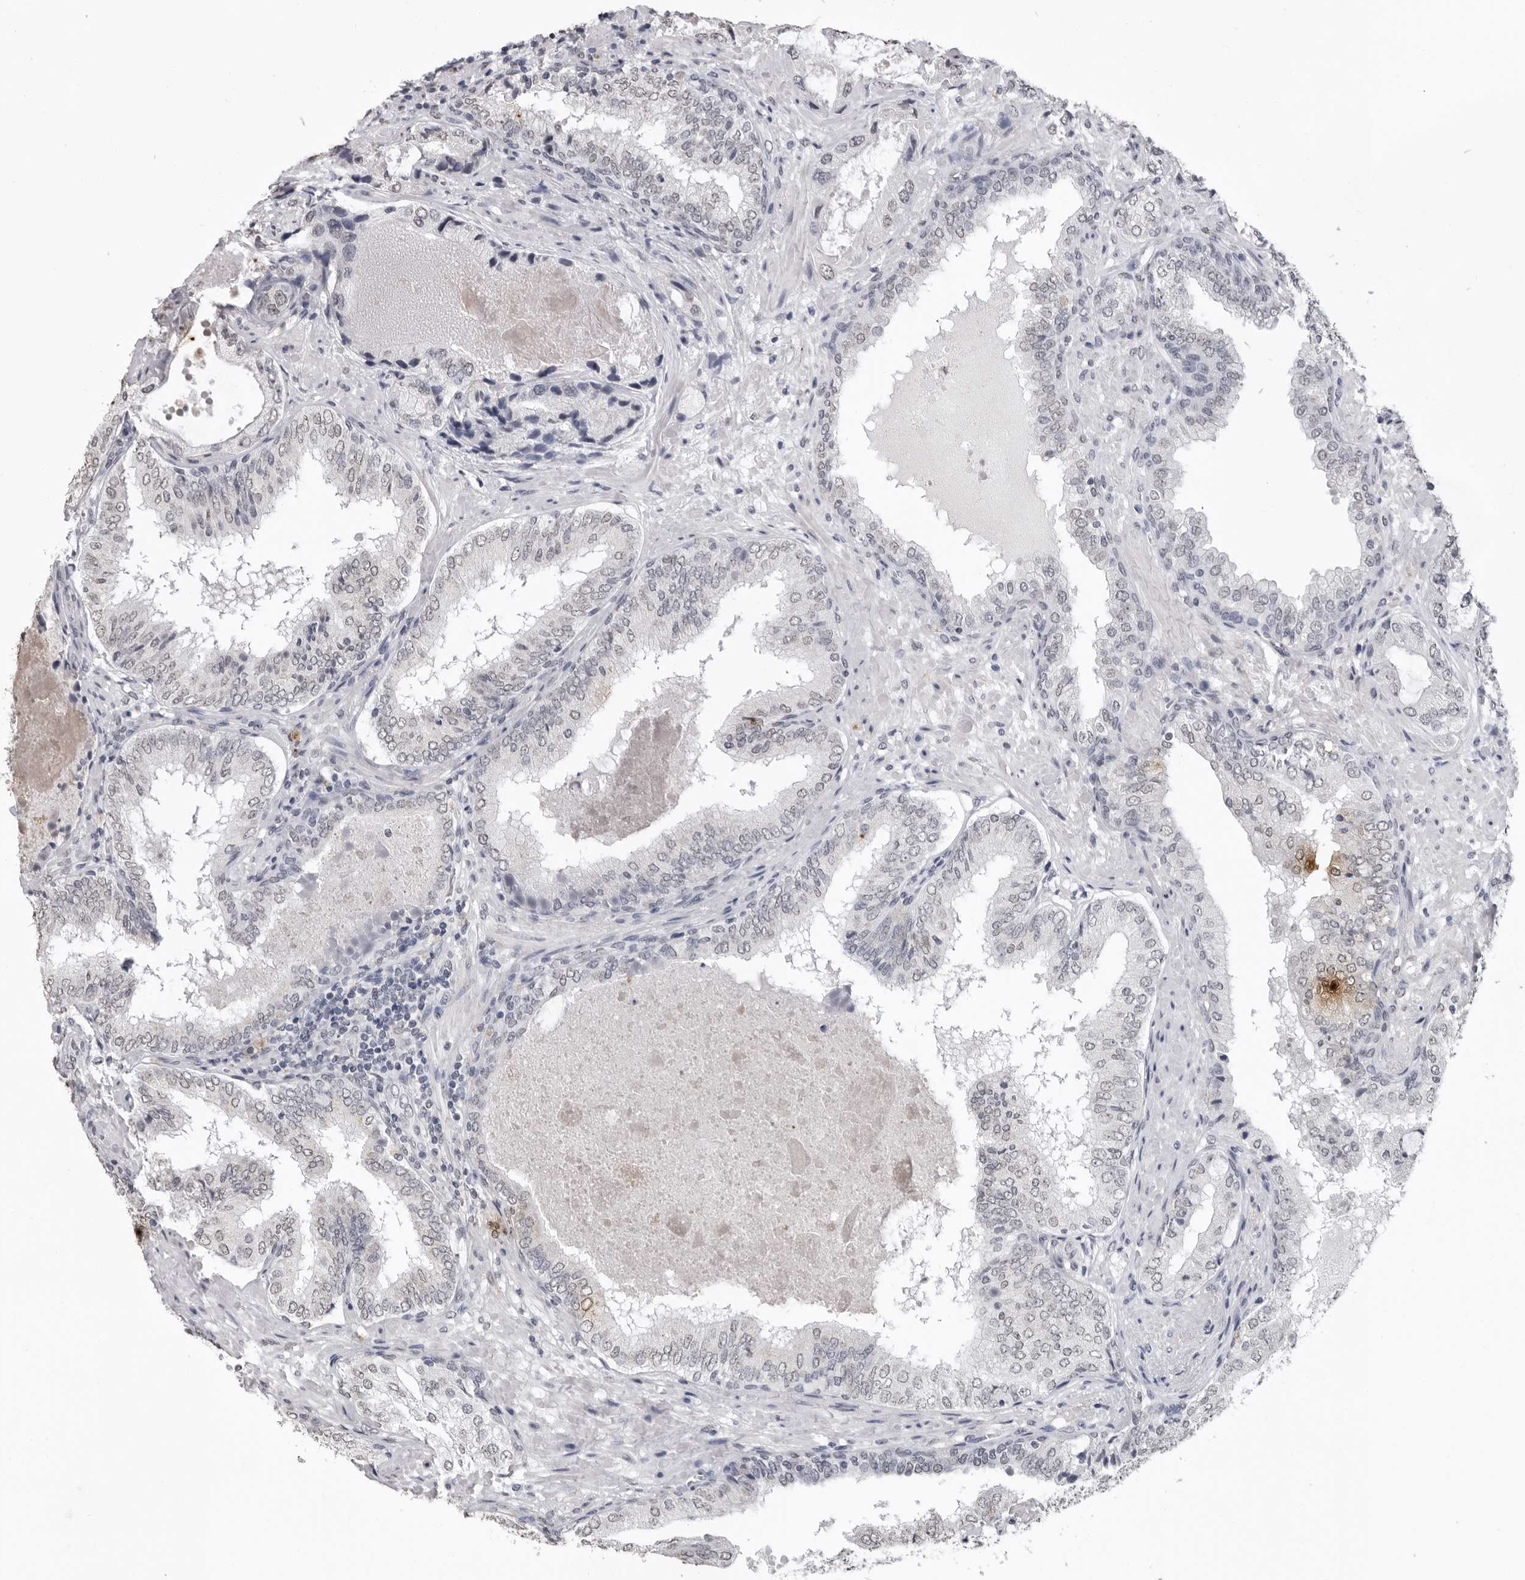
{"staining": {"intensity": "weak", "quantity": "<25%", "location": "nuclear"}, "tissue": "prostate cancer", "cell_type": "Tumor cells", "image_type": "cancer", "snomed": [{"axis": "morphology", "description": "Normal tissue, NOS"}, {"axis": "morphology", "description": "Adenocarcinoma, High grade"}, {"axis": "topography", "description": "Prostate"}, {"axis": "topography", "description": "Peripheral nerve tissue"}], "caption": "This is an immunohistochemistry (IHC) image of high-grade adenocarcinoma (prostate). There is no positivity in tumor cells.", "gene": "HEPACAM", "patient": {"sex": "male", "age": 59}}